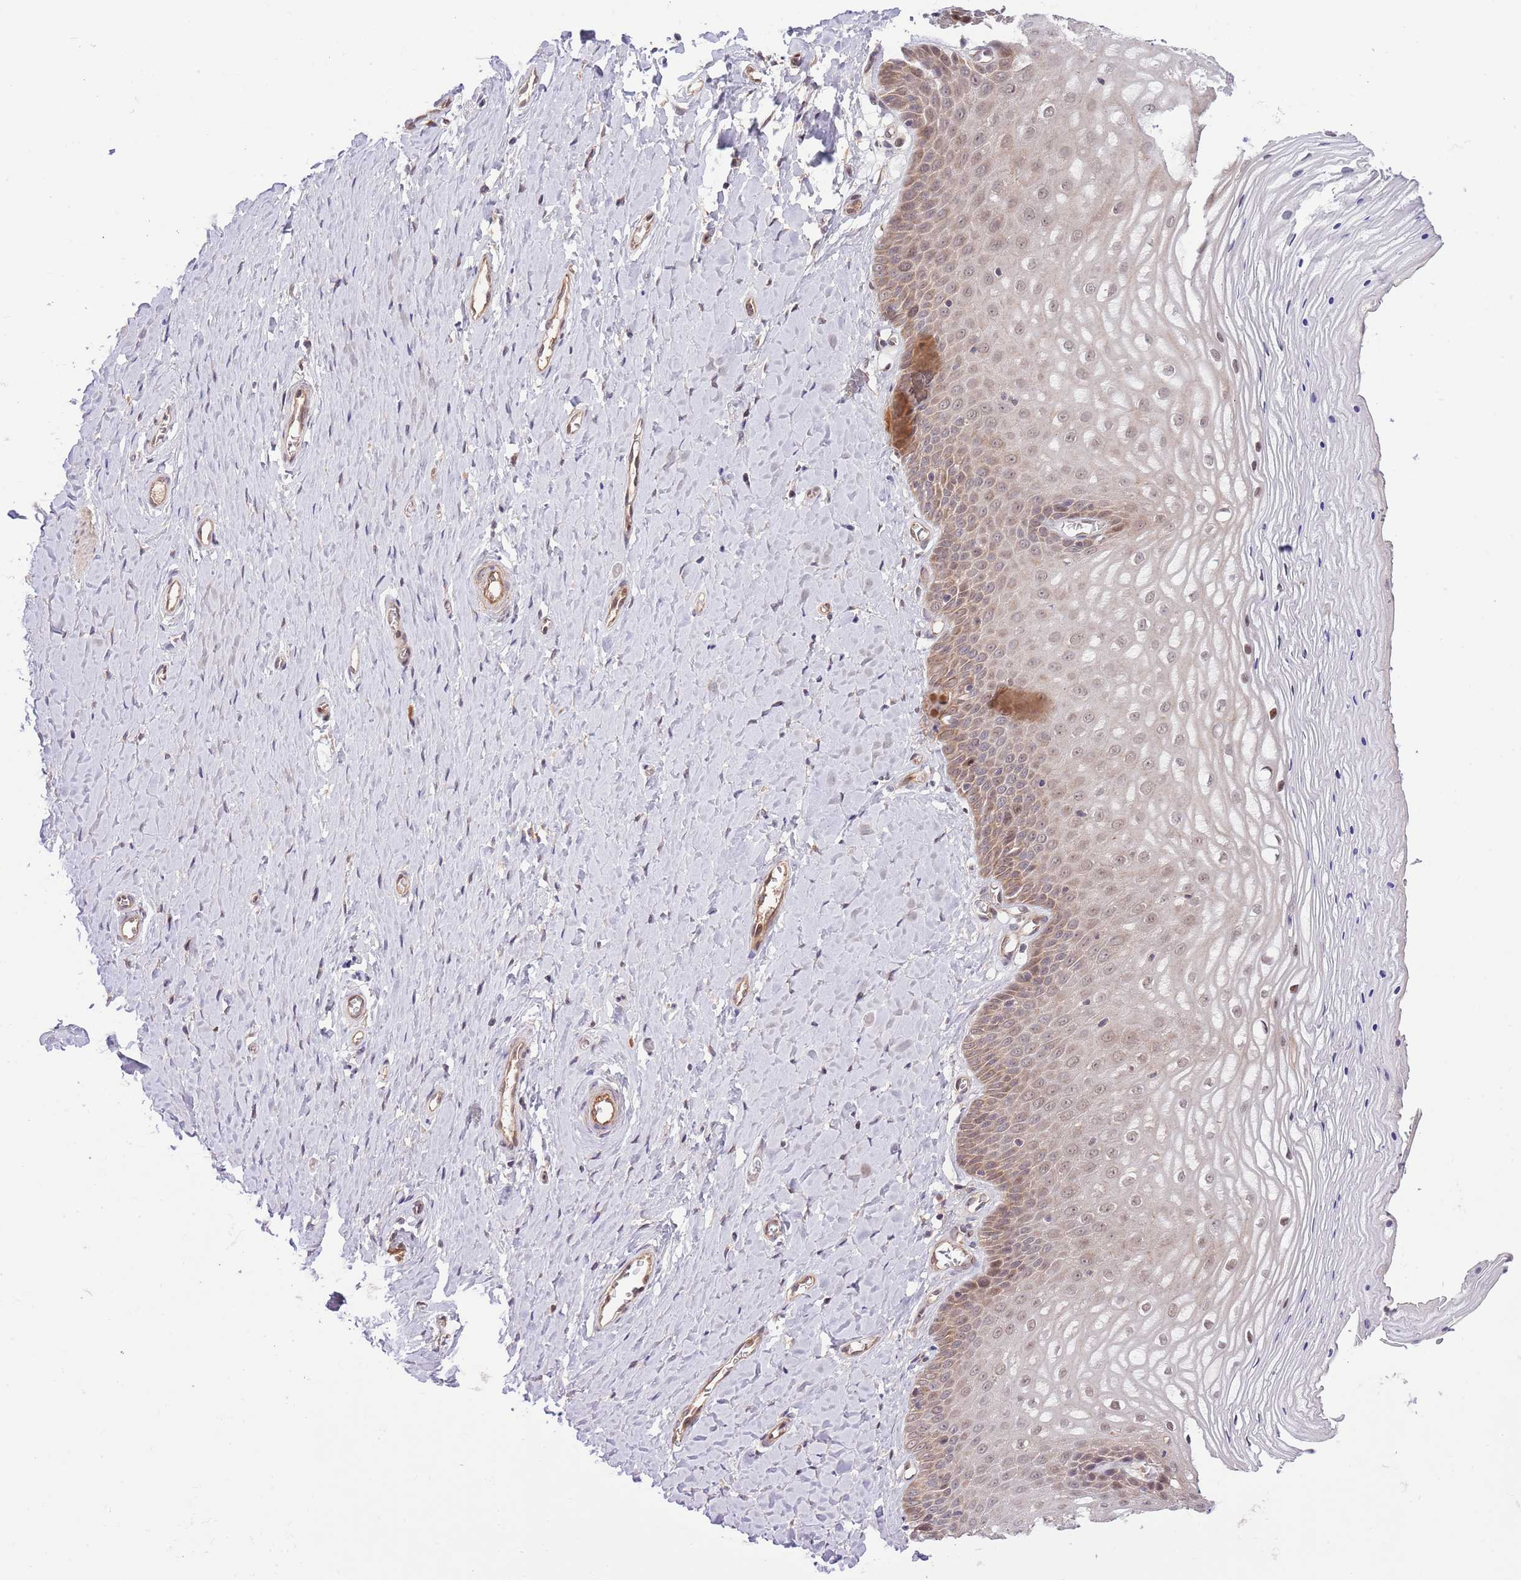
{"staining": {"intensity": "weak", "quantity": "25%-75%", "location": "cytoplasmic/membranous"}, "tissue": "vagina", "cell_type": "Squamous epithelial cells", "image_type": "normal", "snomed": [{"axis": "morphology", "description": "Normal tissue, NOS"}, {"axis": "topography", "description": "Vagina"}], "caption": "Normal vagina reveals weak cytoplasmic/membranous staining in about 25%-75% of squamous epithelial cells, visualized by immunohistochemistry.", "gene": "PRR16", "patient": {"sex": "female", "age": 65}}